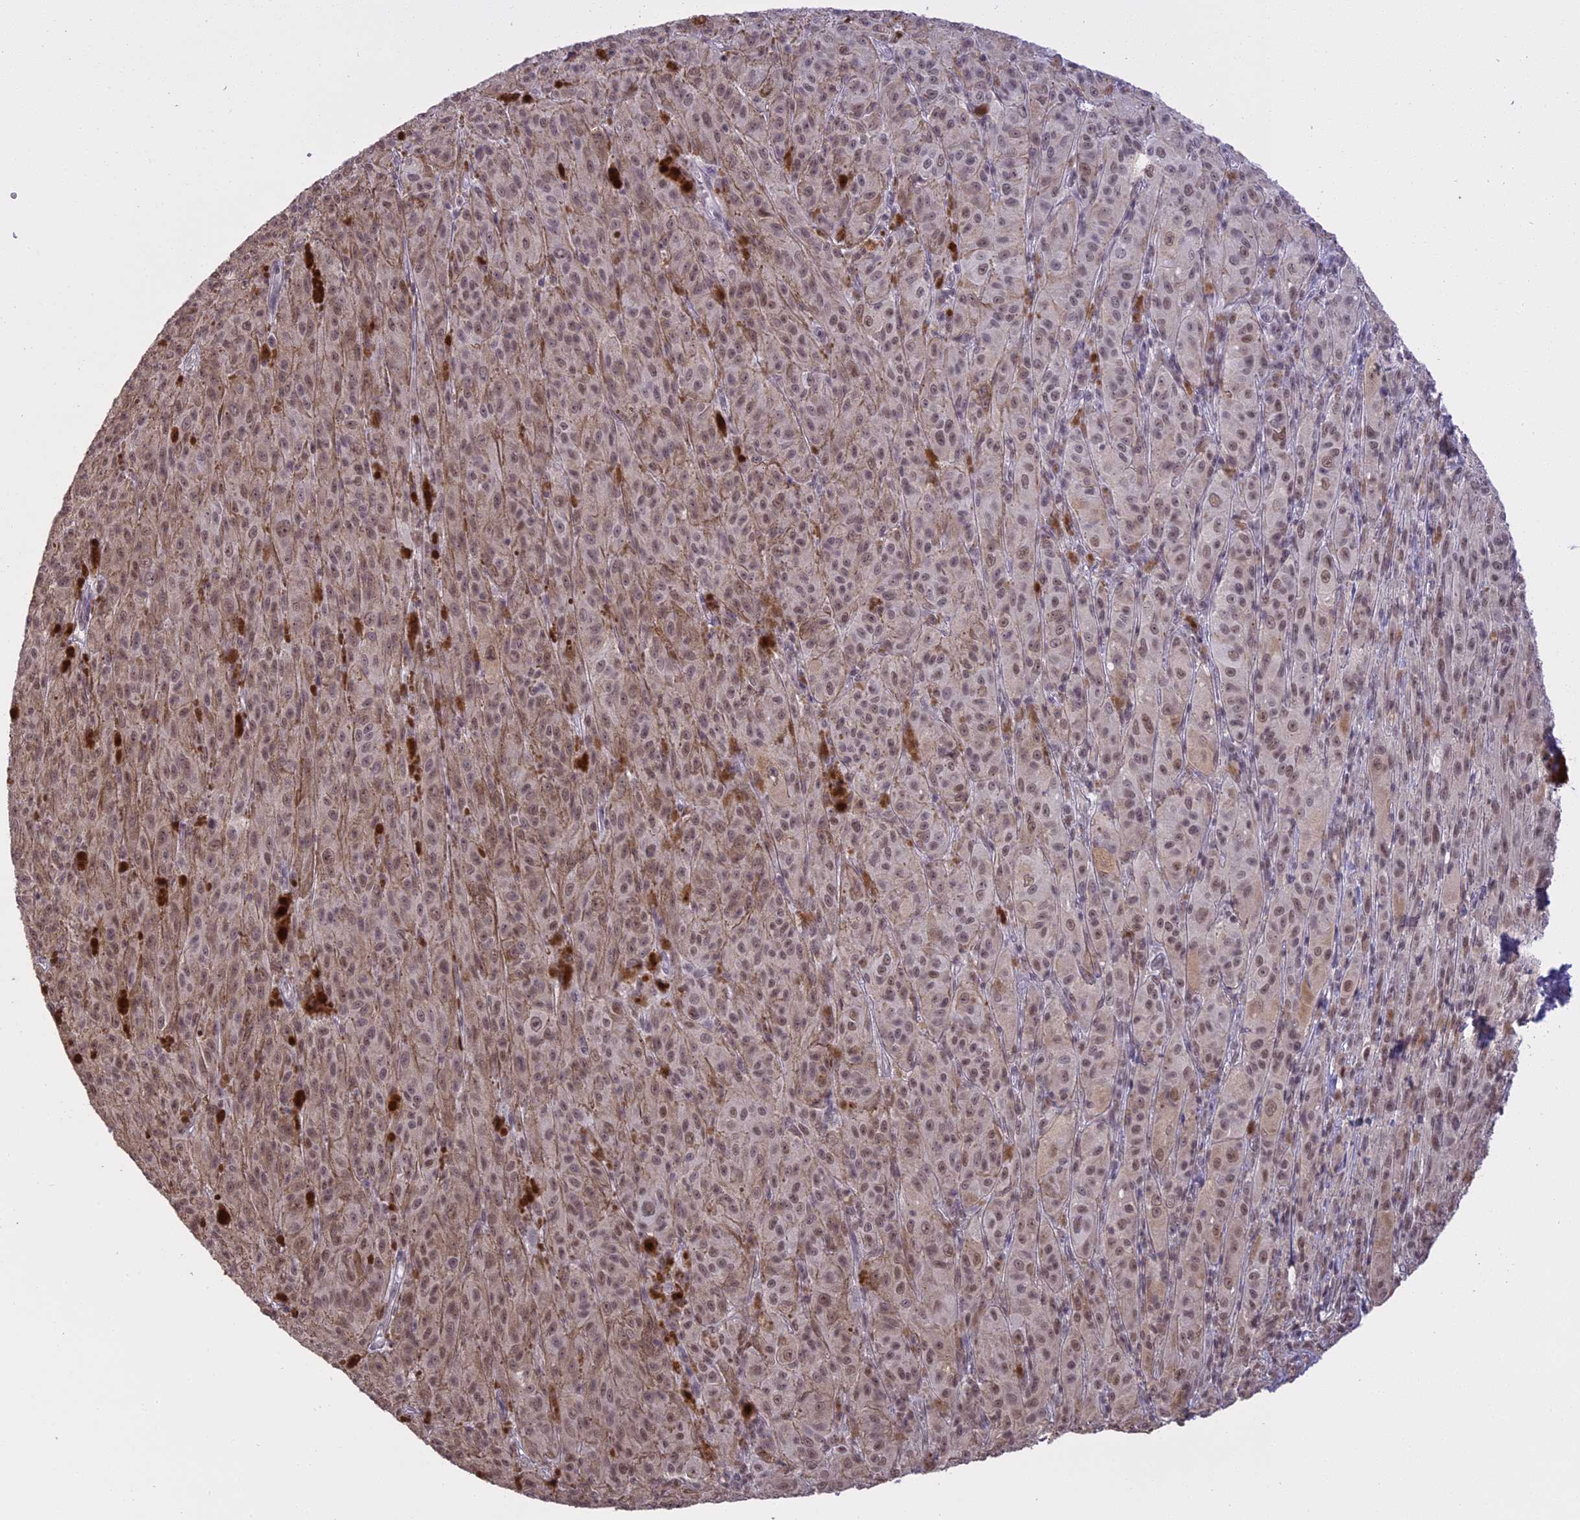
{"staining": {"intensity": "moderate", "quantity": ">75%", "location": "nuclear"}, "tissue": "melanoma", "cell_type": "Tumor cells", "image_type": "cancer", "snomed": [{"axis": "morphology", "description": "Malignant melanoma, NOS"}, {"axis": "topography", "description": "Skin"}], "caption": "Protein staining of malignant melanoma tissue displays moderate nuclear staining in about >75% of tumor cells.", "gene": "TIGD7", "patient": {"sex": "female", "age": 52}}